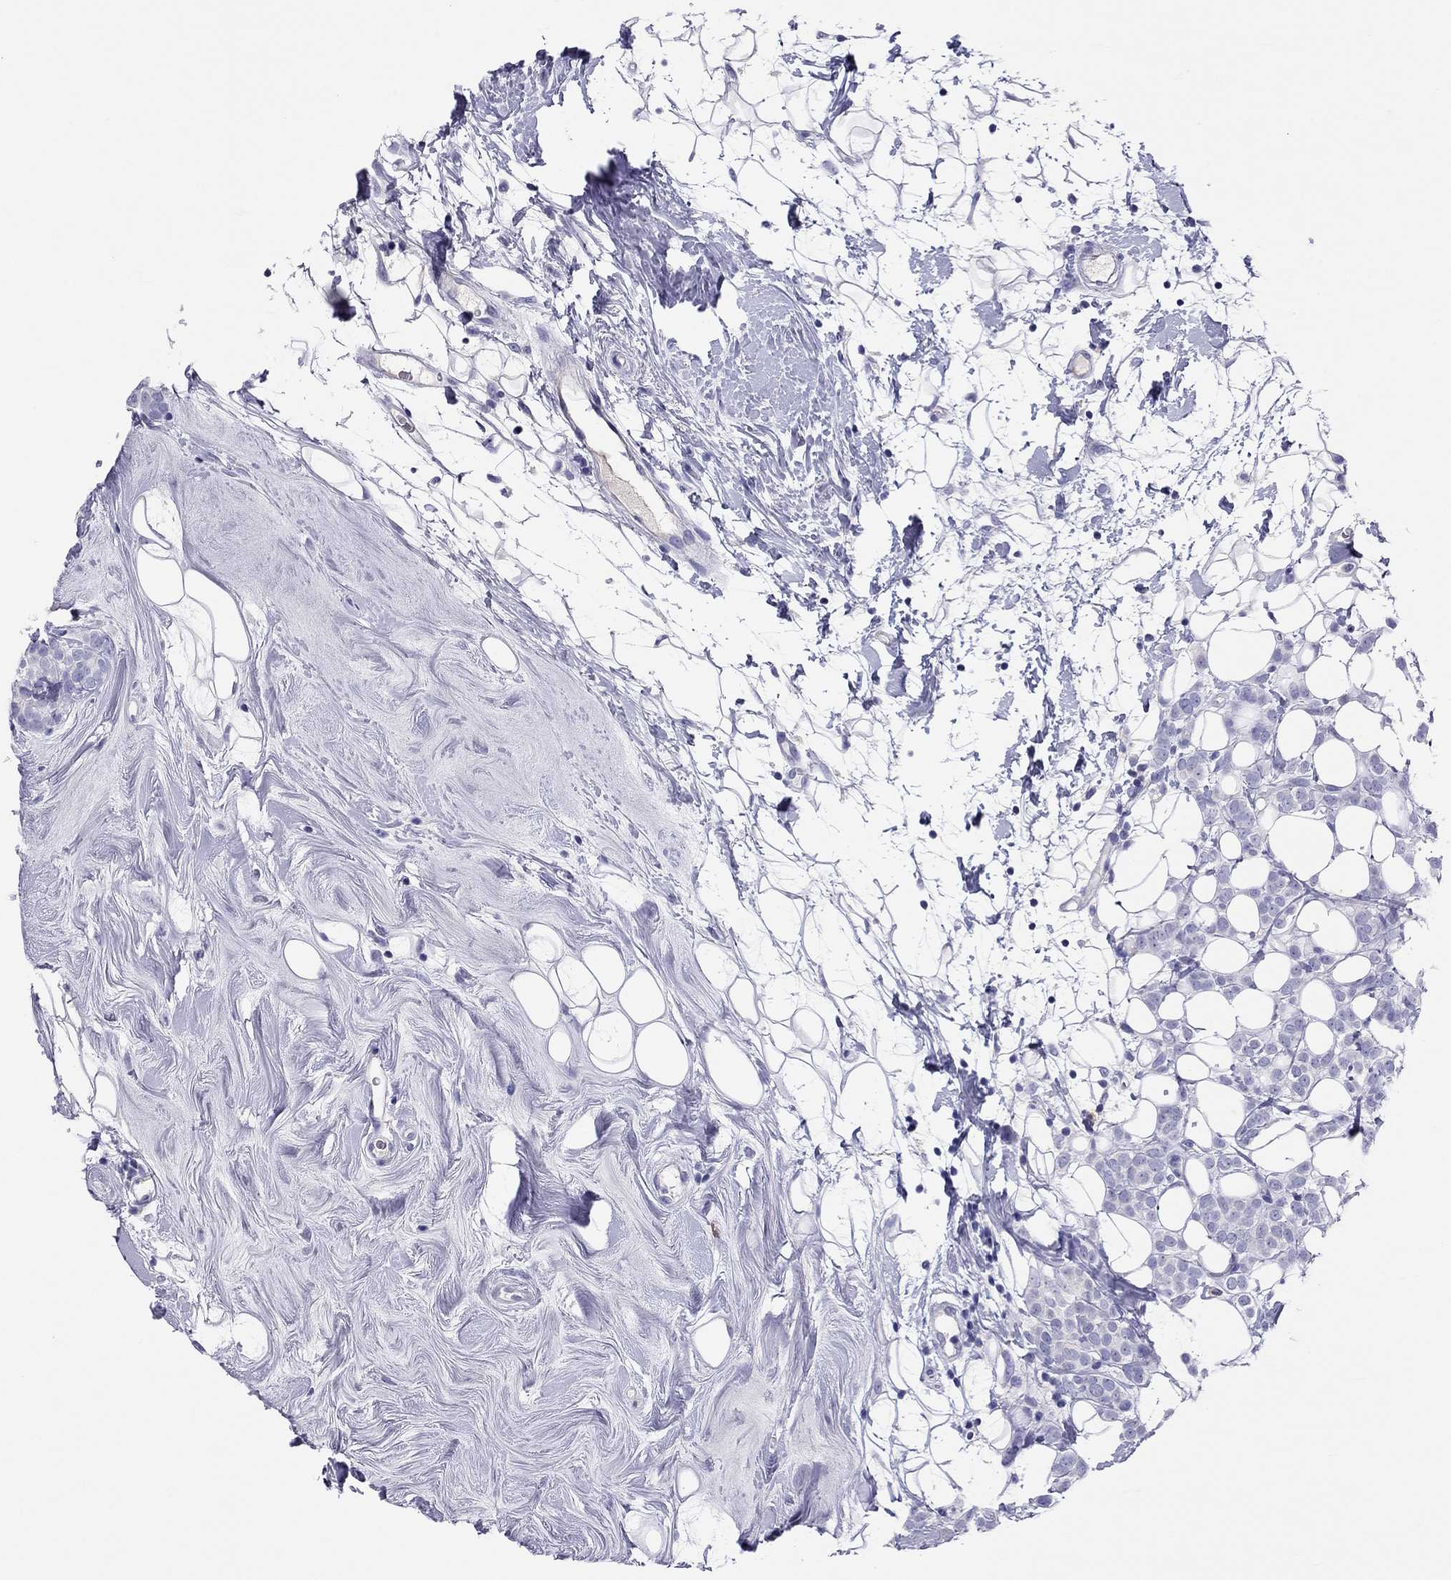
{"staining": {"intensity": "negative", "quantity": "none", "location": "none"}, "tissue": "breast cancer", "cell_type": "Tumor cells", "image_type": "cancer", "snomed": [{"axis": "morphology", "description": "Lobular carcinoma"}, {"axis": "topography", "description": "Breast"}], "caption": "This image is of breast cancer stained with IHC to label a protein in brown with the nuclei are counter-stained blue. There is no positivity in tumor cells. Nuclei are stained in blue.", "gene": "CALHM1", "patient": {"sex": "female", "age": 49}}